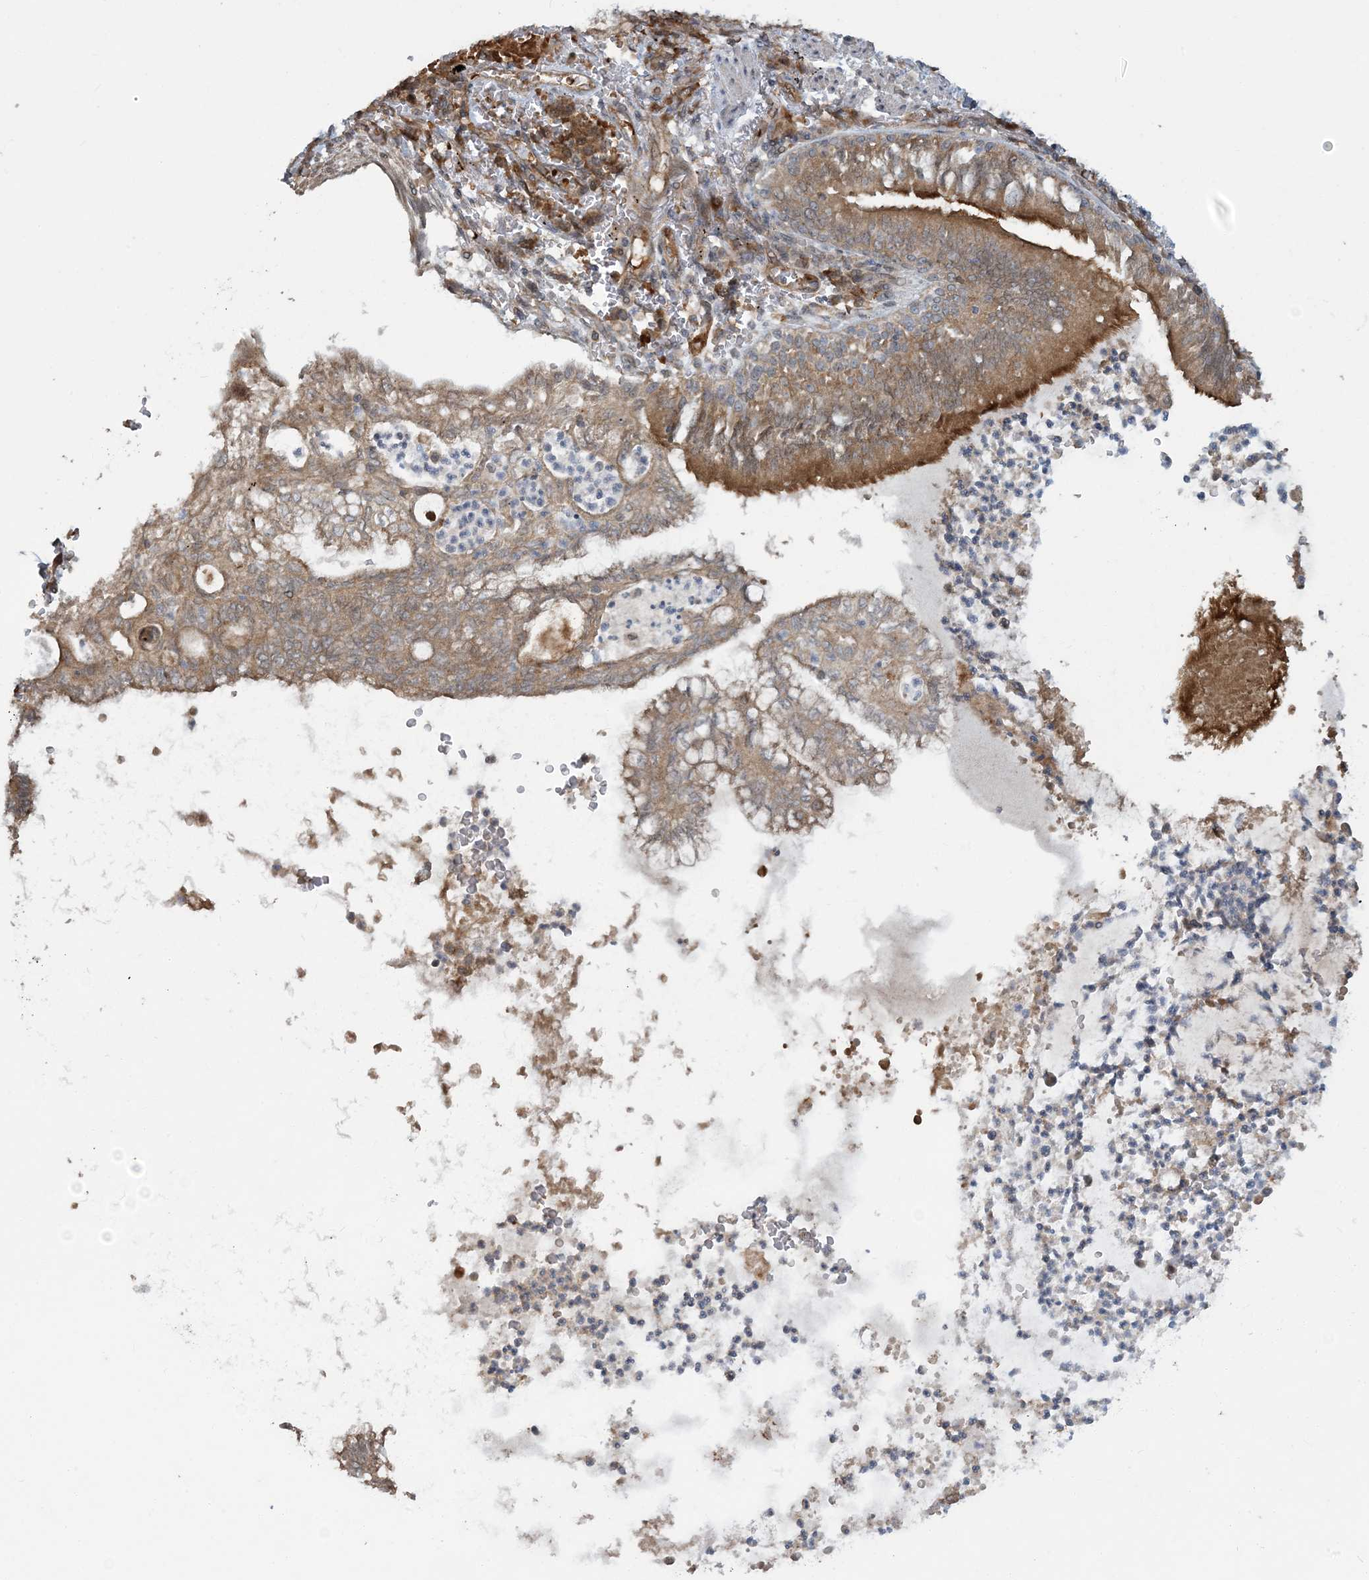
{"staining": {"intensity": "moderate", "quantity": "25%-75%", "location": "cytoplasmic/membranous"}, "tissue": "lung cancer", "cell_type": "Tumor cells", "image_type": "cancer", "snomed": [{"axis": "morphology", "description": "Adenocarcinoma, NOS"}, {"axis": "topography", "description": "Lung"}], "caption": "High-magnification brightfield microscopy of lung adenocarcinoma stained with DAB (brown) and counterstained with hematoxylin (blue). tumor cells exhibit moderate cytoplasmic/membranous positivity is seen in about25%-75% of cells.", "gene": "ERI2", "patient": {"sex": "female", "age": 70}}